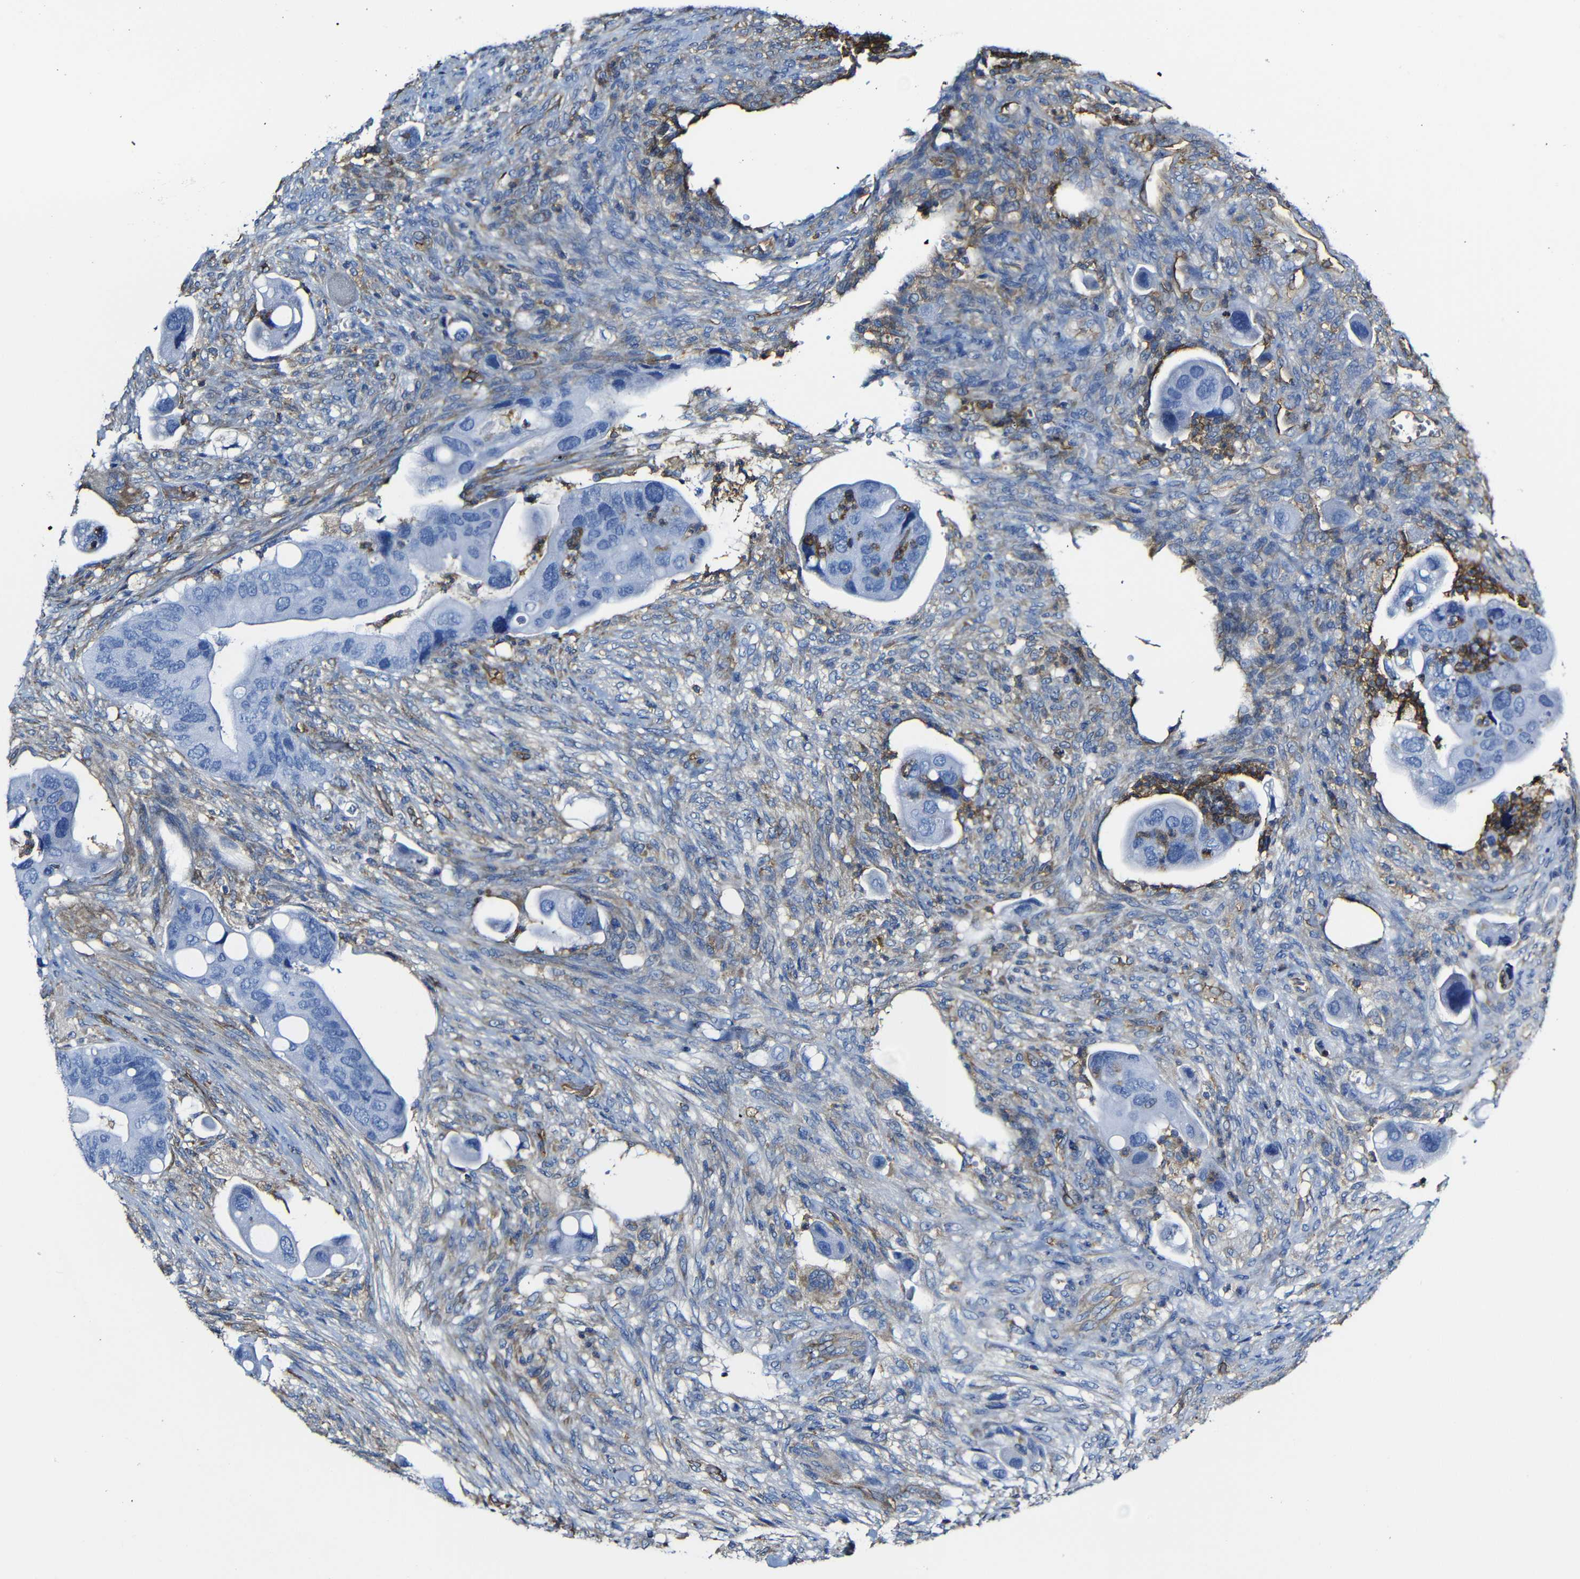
{"staining": {"intensity": "negative", "quantity": "none", "location": "none"}, "tissue": "colorectal cancer", "cell_type": "Tumor cells", "image_type": "cancer", "snomed": [{"axis": "morphology", "description": "Adenocarcinoma, NOS"}, {"axis": "topography", "description": "Rectum"}], "caption": "Micrograph shows no significant protein staining in tumor cells of colorectal cancer.", "gene": "MSN", "patient": {"sex": "female", "age": 57}}